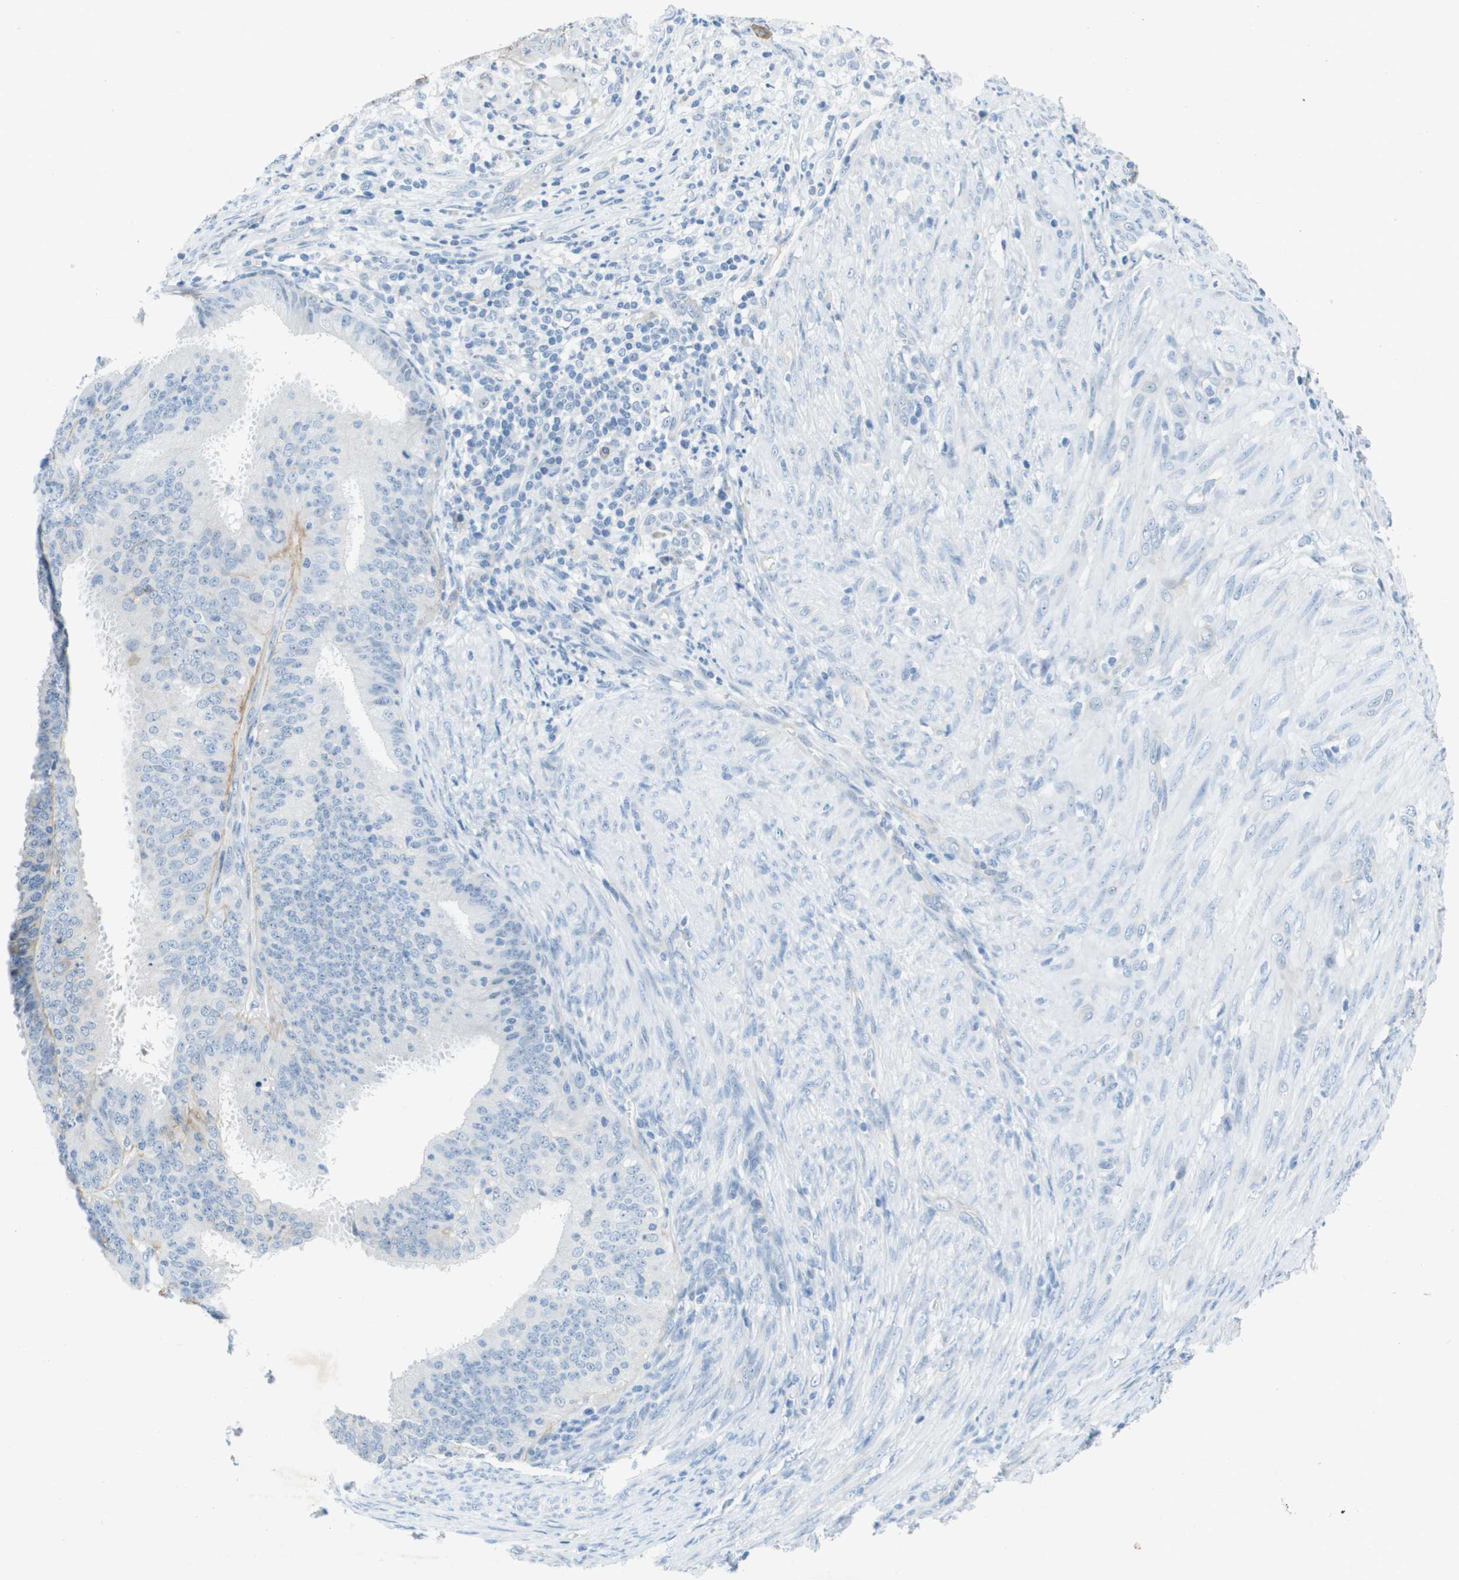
{"staining": {"intensity": "negative", "quantity": "none", "location": "none"}, "tissue": "endometrial cancer", "cell_type": "Tumor cells", "image_type": "cancer", "snomed": [{"axis": "morphology", "description": "Adenocarcinoma, NOS"}, {"axis": "topography", "description": "Endometrium"}], "caption": "There is no significant expression in tumor cells of endometrial cancer (adenocarcinoma). (DAB (3,3'-diaminobenzidine) immunohistochemistry (IHC), high magnification).", "gene": "ITGA6", "patient": {"sex": "female", "age": 70}}